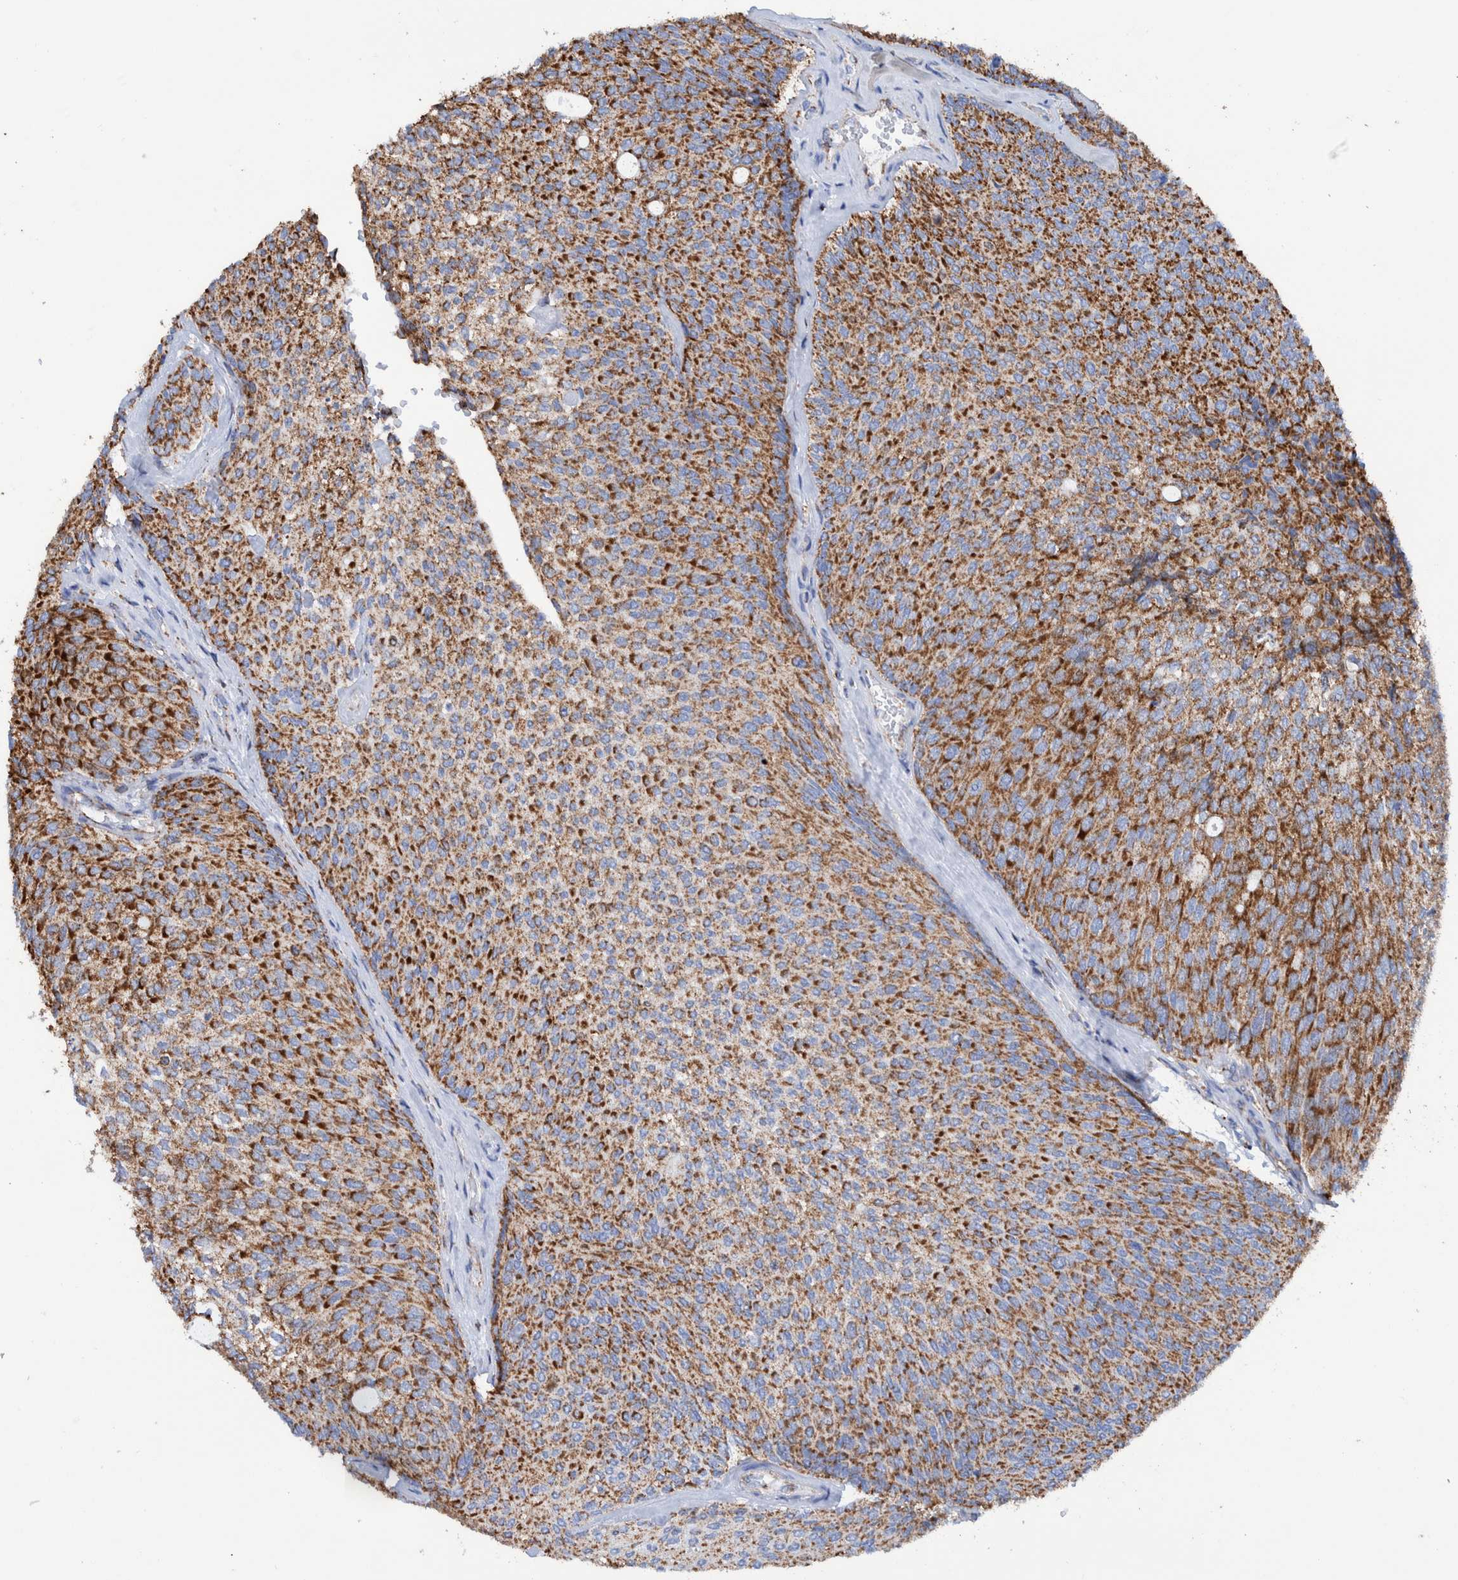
{"staining": {"intensity": "moderate", "quantity": ">75%", "location": "cytoplasmic/membranous"}, "tissue": "urothelial cancer", "cell_type": "Tumor cells", "image_type": "cancer", "snomed": [{"axis": "morphology", "description": "Urothelial carcinoma, Low grade"}, {"axis": "topography", "description": "Urinary bladder"}], "caption": "Protein expression by immunohistochemistry (IHC) exhibits moderate cytoplasmic/membranous positivity in approximately >75% of tumor cells in urothelial cancer.", "gene": "DECR1", "patient": {"sex": "female", "age": 79}}